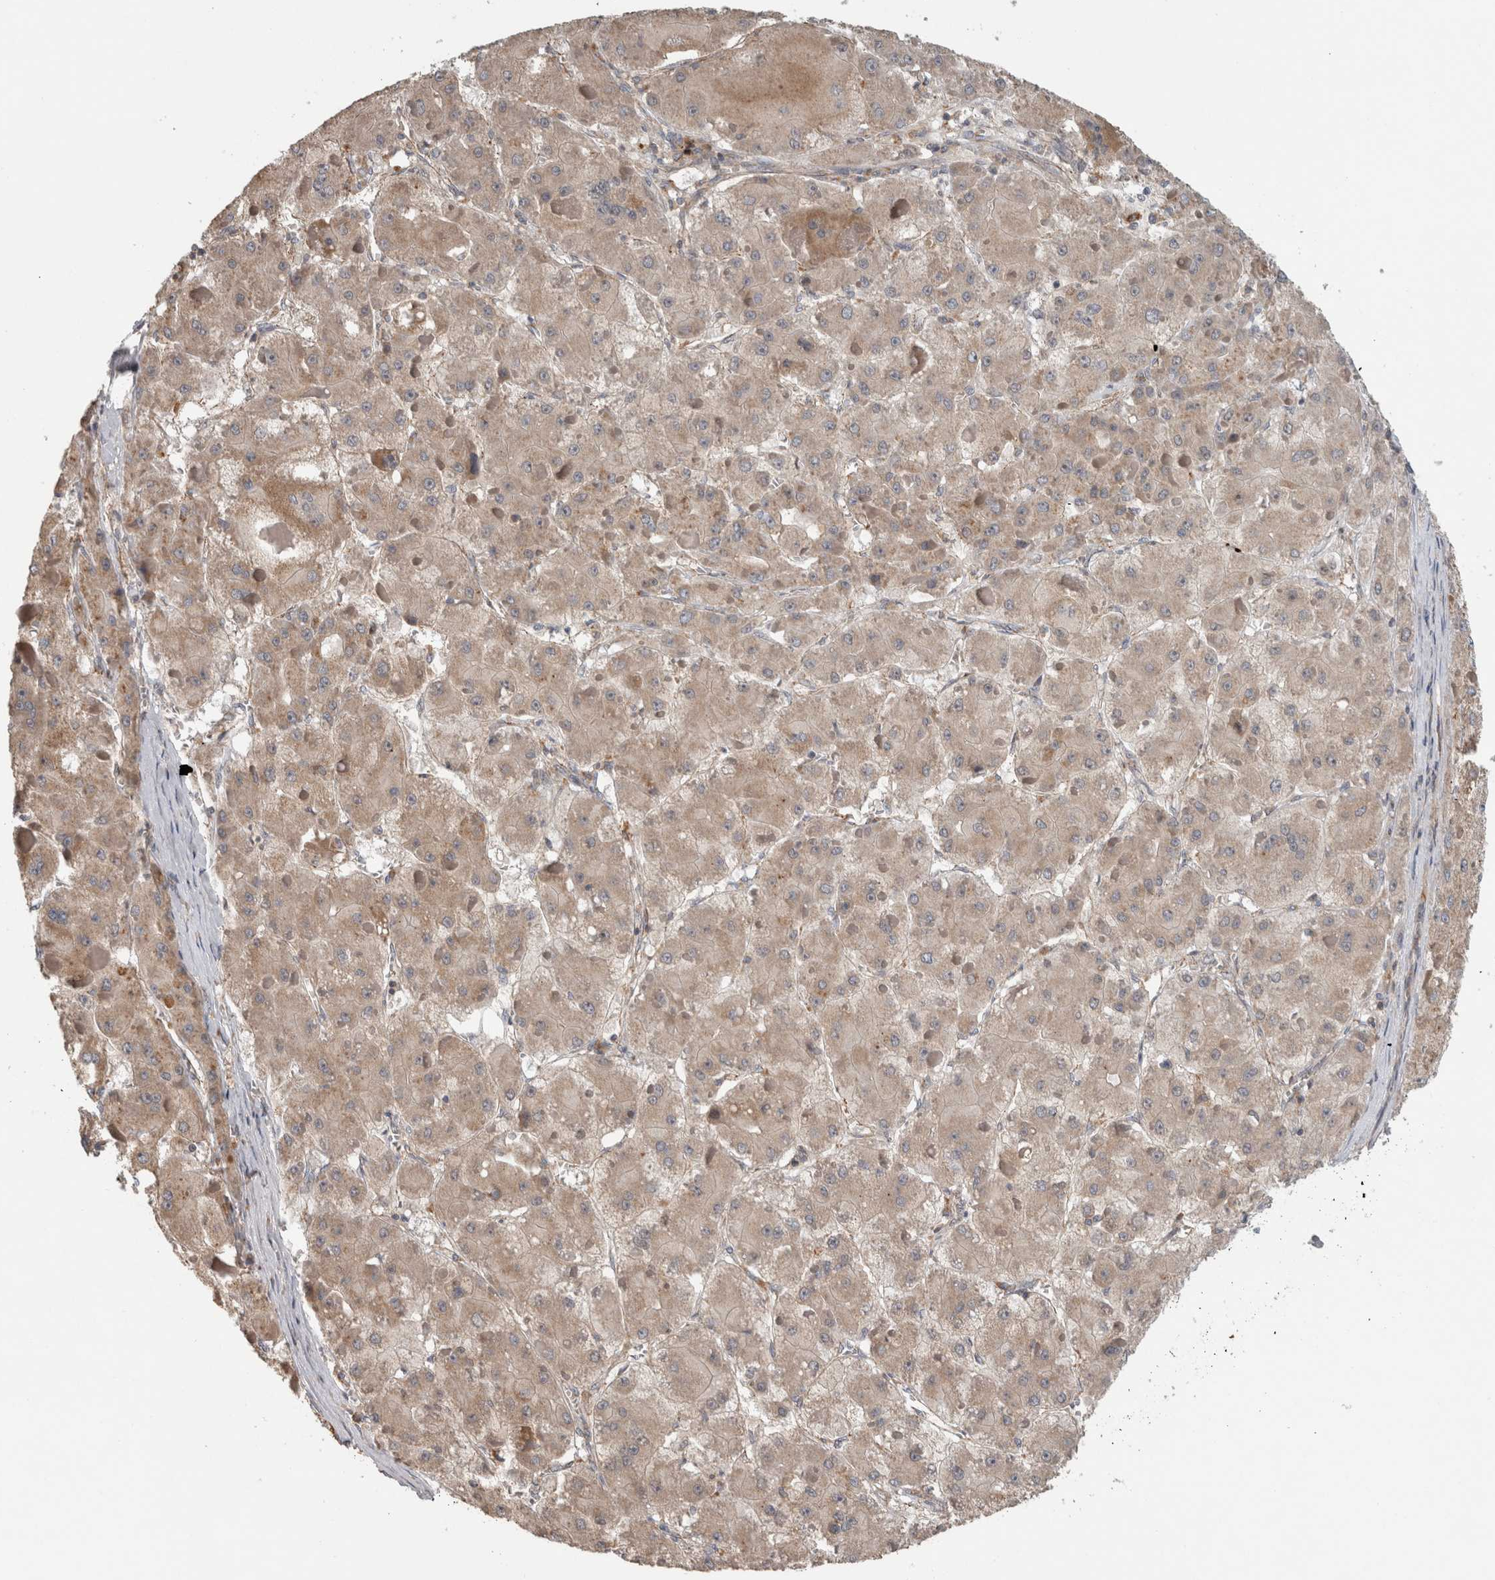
{"staining": {"intensity": "weak", "quantity": ">75%", "location": "cytoplasmic/membranous"}, "tissue": "liver cancer", "cell_type": "Tumor cells", "image_type": "cancer", "snomed": [{"axis": "morphology", "description": "Carcinoma, Hepatocellular, NOS"}, {"axis": "topography", "description": "Liver"}], "caption": "IHC of liver cancer (hepatocellular carcinoma) displays low levels of weak cytoplasmic/membranous positivity in approximately >75% of tumor cells.", "gene": "TARBP1", "patient": {"sex": "female", "age": 73}}